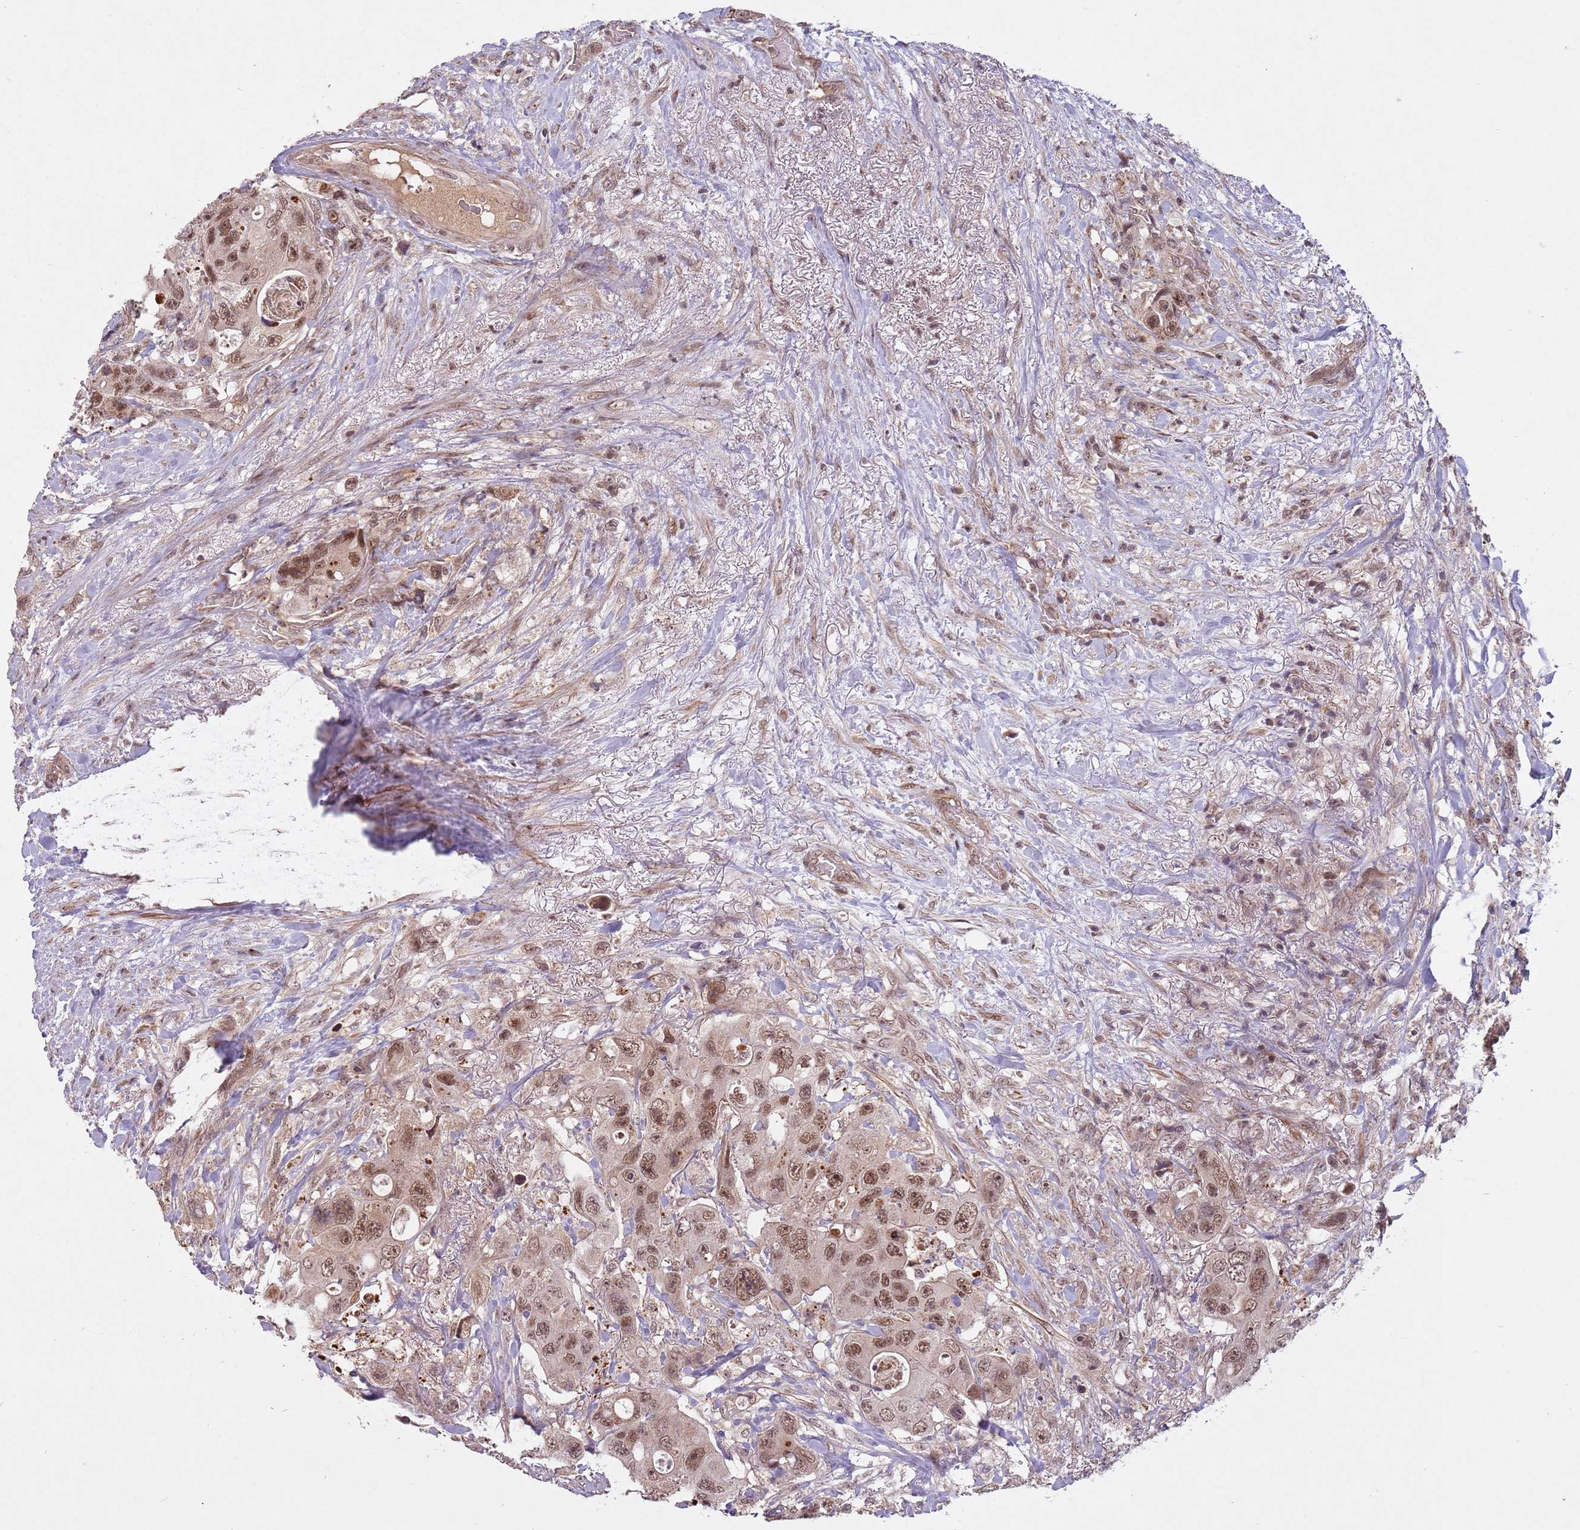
{"staining": {"intensity": "moderate", "quantity": ">75%", "location": "cytoplasmic/membranous,nuclear"}, "tissue": "colorectal cancer", "cell_type": "Tumor cells", "image_type": "cancer", "snomed": [{"axis": "morphology", "description": "Adenocarcinoma, NOS"}, {"axis": "topography", "description": "Colon"}], "caption": "Immunohistochemical staining of colorectal cancer reveals medium levels of moderate cytoplasmic/membranous and nuclear staining in about >75% of tumor cells.", "gene": "SUDS3", "patient": {"sex": "female", "age": 46}}